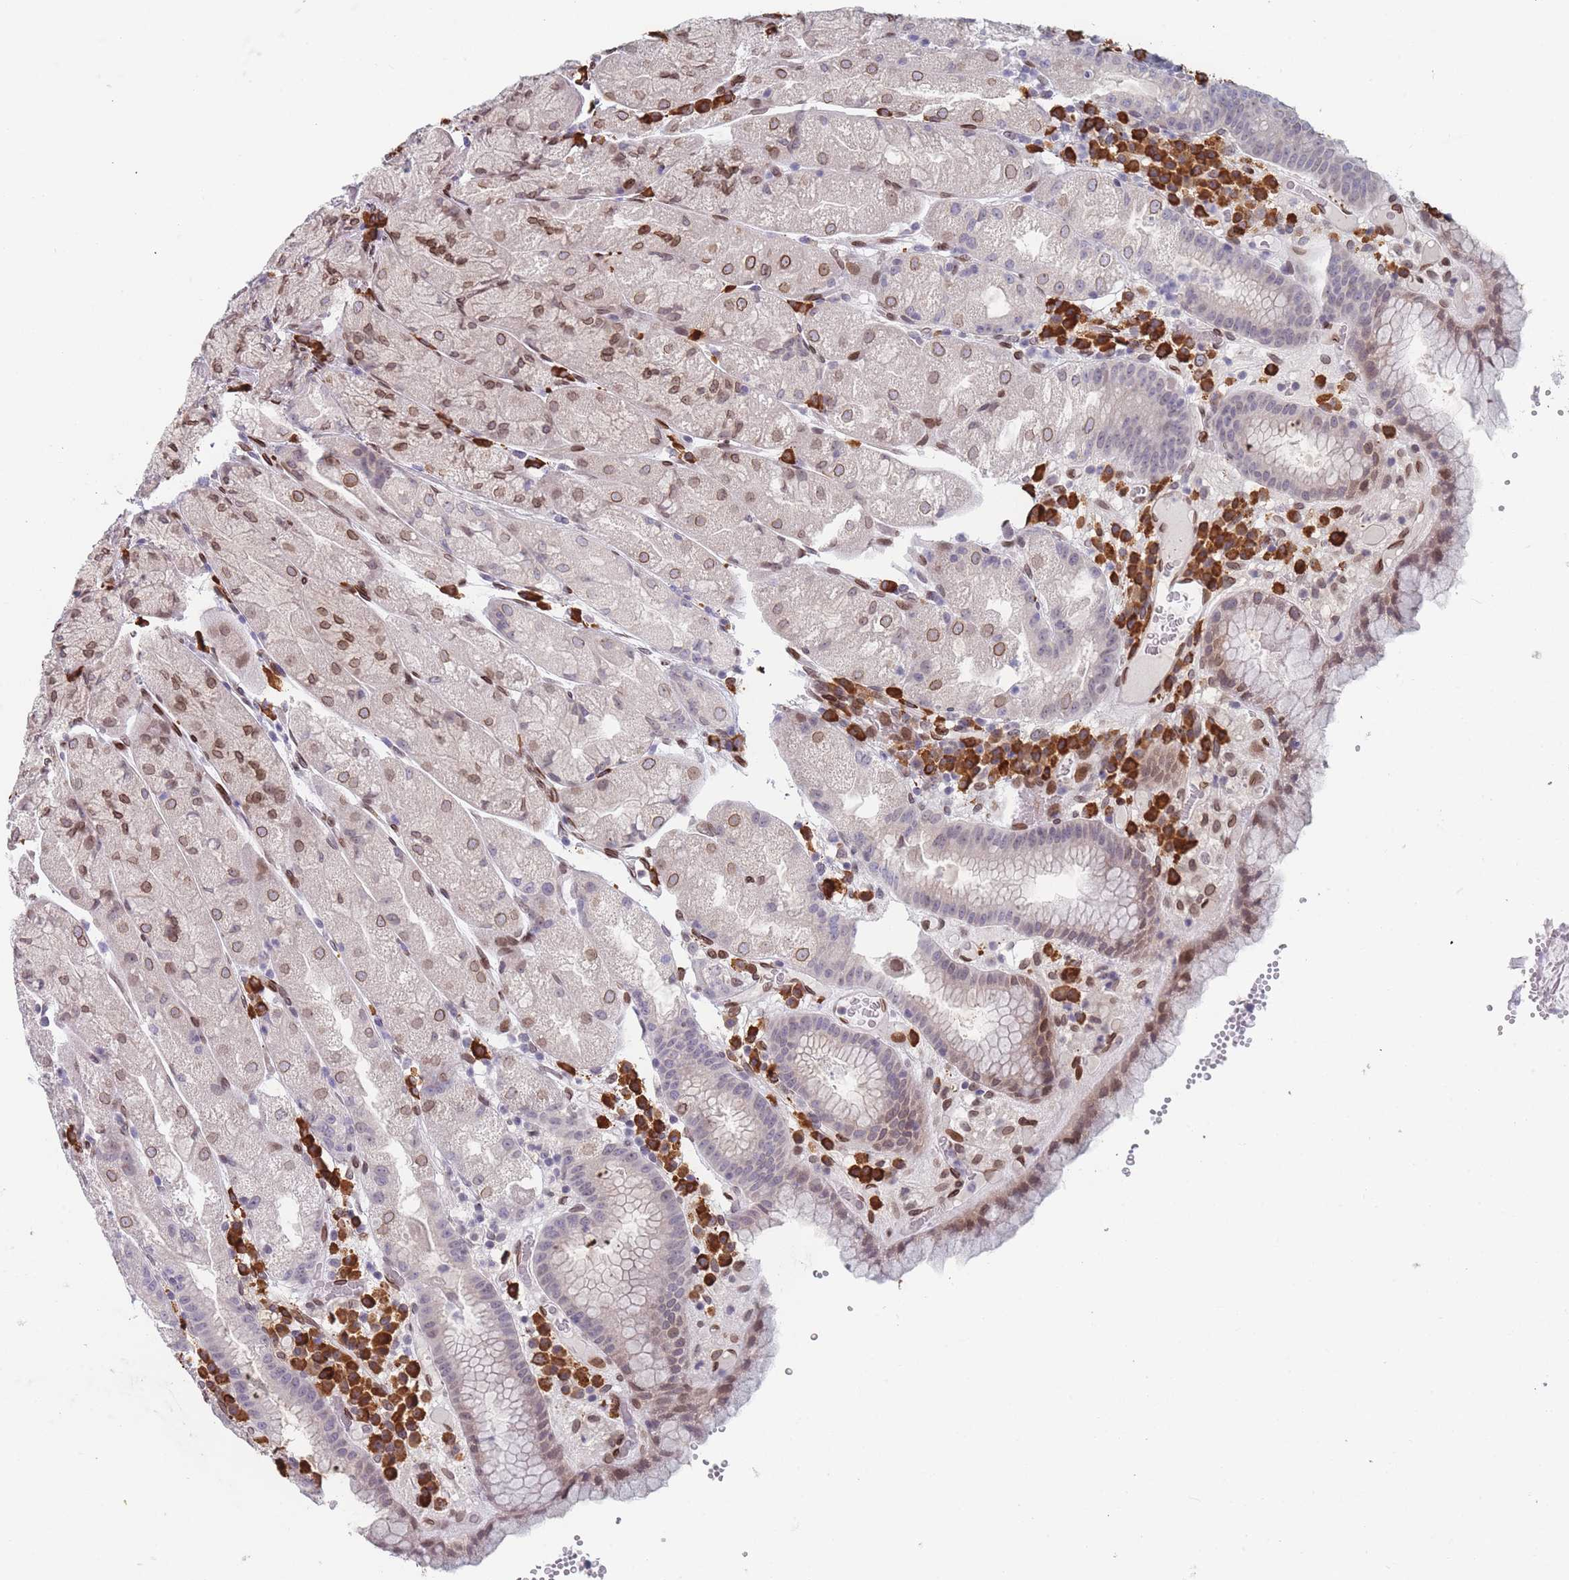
{"staining": {"intensity": "moderate", "quantity": "<25%", "location": "cytoplasmic/membranous,nuclear"}, "tissue": "stomach", "cell_type": "Glandular cells", "image_type": "normal", "snomed": [{"axis": "morphology", "description": "Normal tissue, NOS"}, {"axis": "topography", "description": "Stomach, upper"}], "caption": "Immunohistochemistry (IHC) (DAB) staining of benign stomach reveals moderate cytoplasmic/membranous,nuclear protein staining in approximately <25% of glandular cells. The staining was performed using DAB, with brown indicating positive protein expression. Nuclei are stained blue with hematoxylin.", "gene": "ZBTB1", "patient": {"sex": "male", "age": 52}}